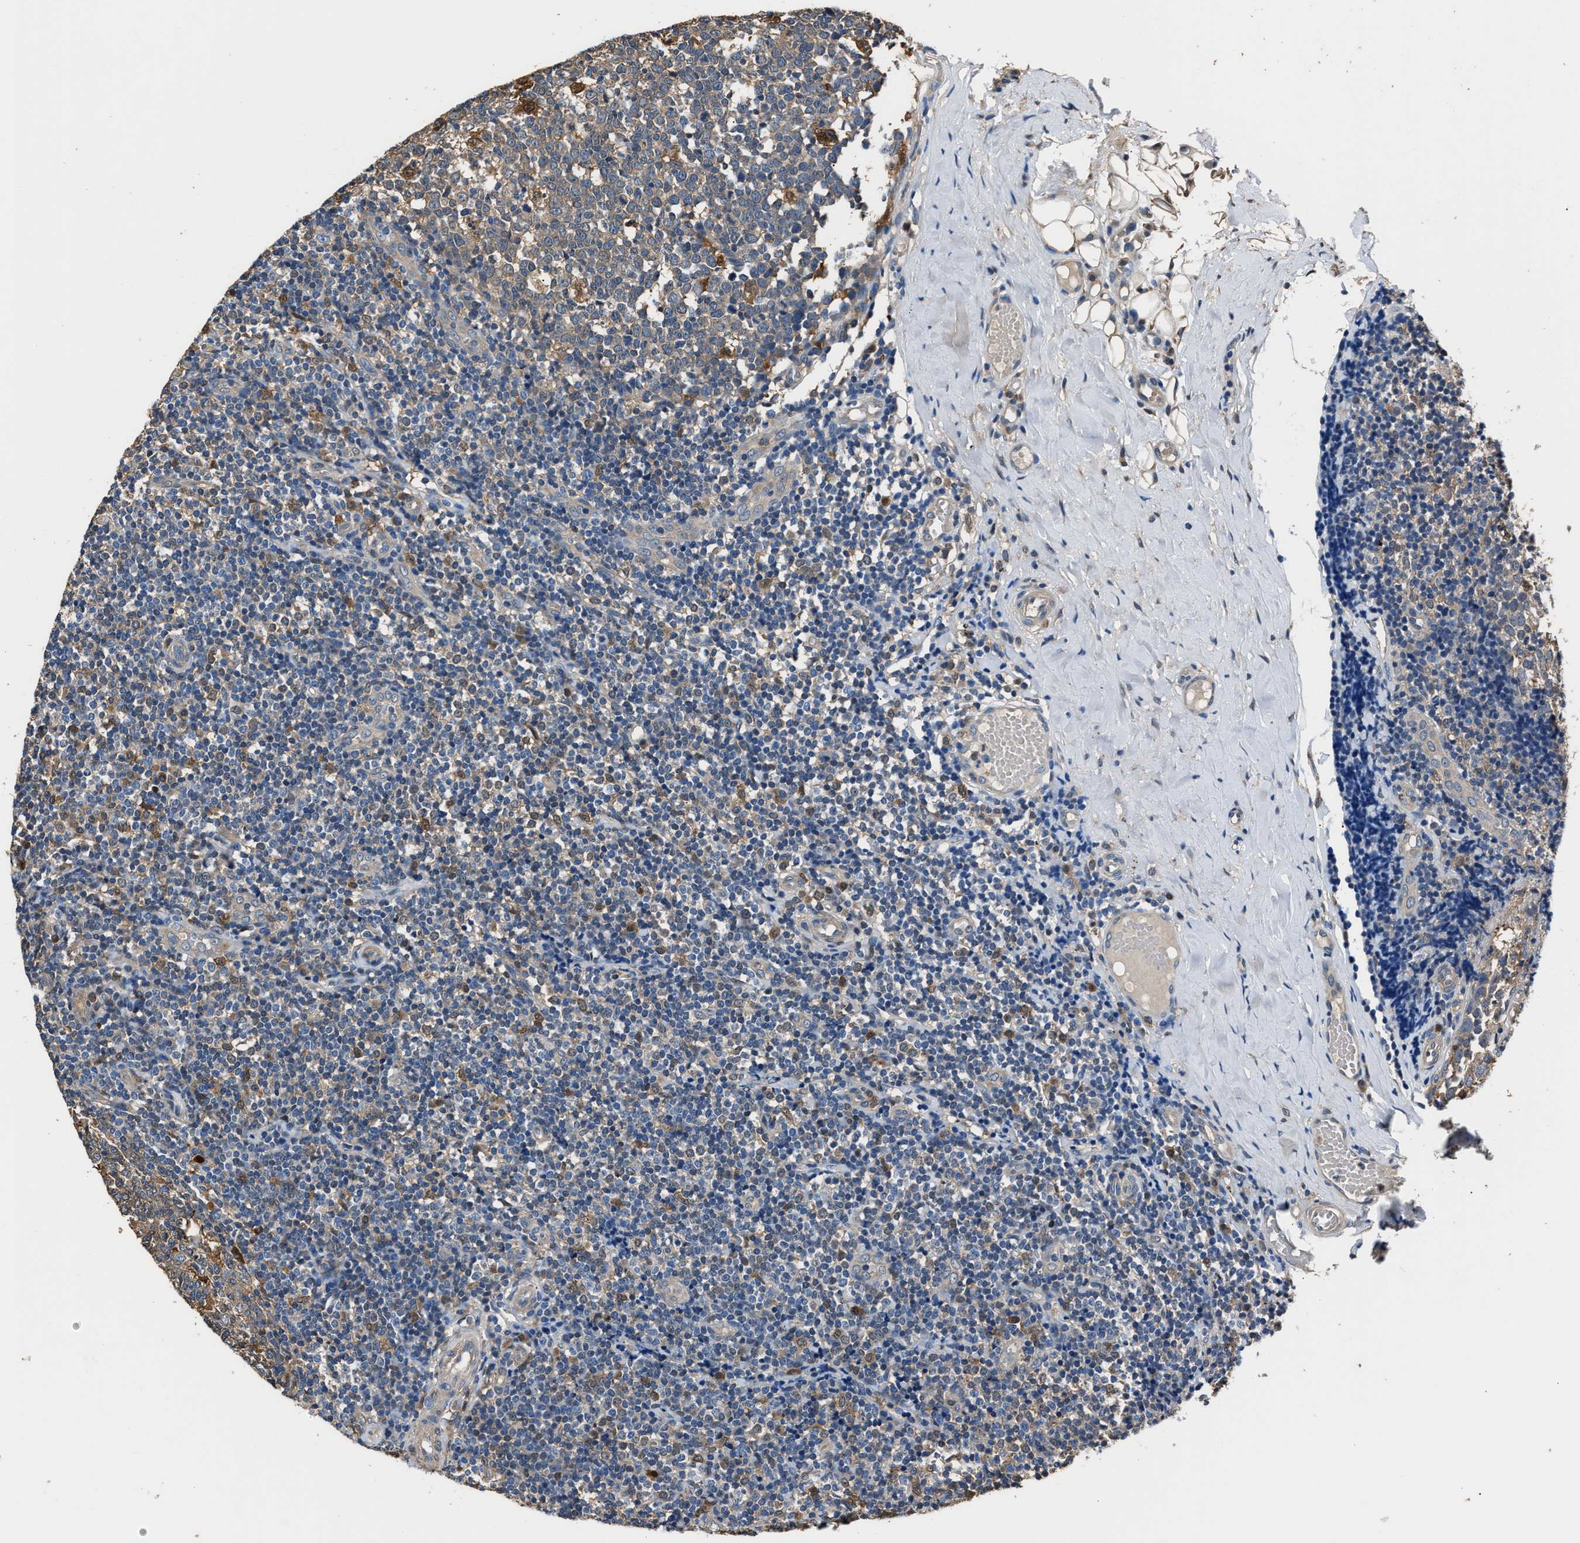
{"staining": {"intensity": "weak", "quantity": "25%-75%", "location": "cytoplasmic/membranous"}, "tissue": "tonsil", "cell_type": "Germinal center cells", "image_type": "normal", "snomed": [{"axis": "morphology", "description": "Normal tissue, NOS"}, {"axis": "topography", "description": "Tonsil"}], "caption": "Tonsil was stained to show a protein in brown. There is low levels of weak cytoplasmic/membranous positivity in about 25%-75% of germinal center cells. (Stains: DAB (3,3'-diaminobenzidine) in brown, nuclei in blue, Microscopy: brightfield microscopy at high magnification).", "gene": "GSTP1", "patient": {"sex": "female", "age": 19}}